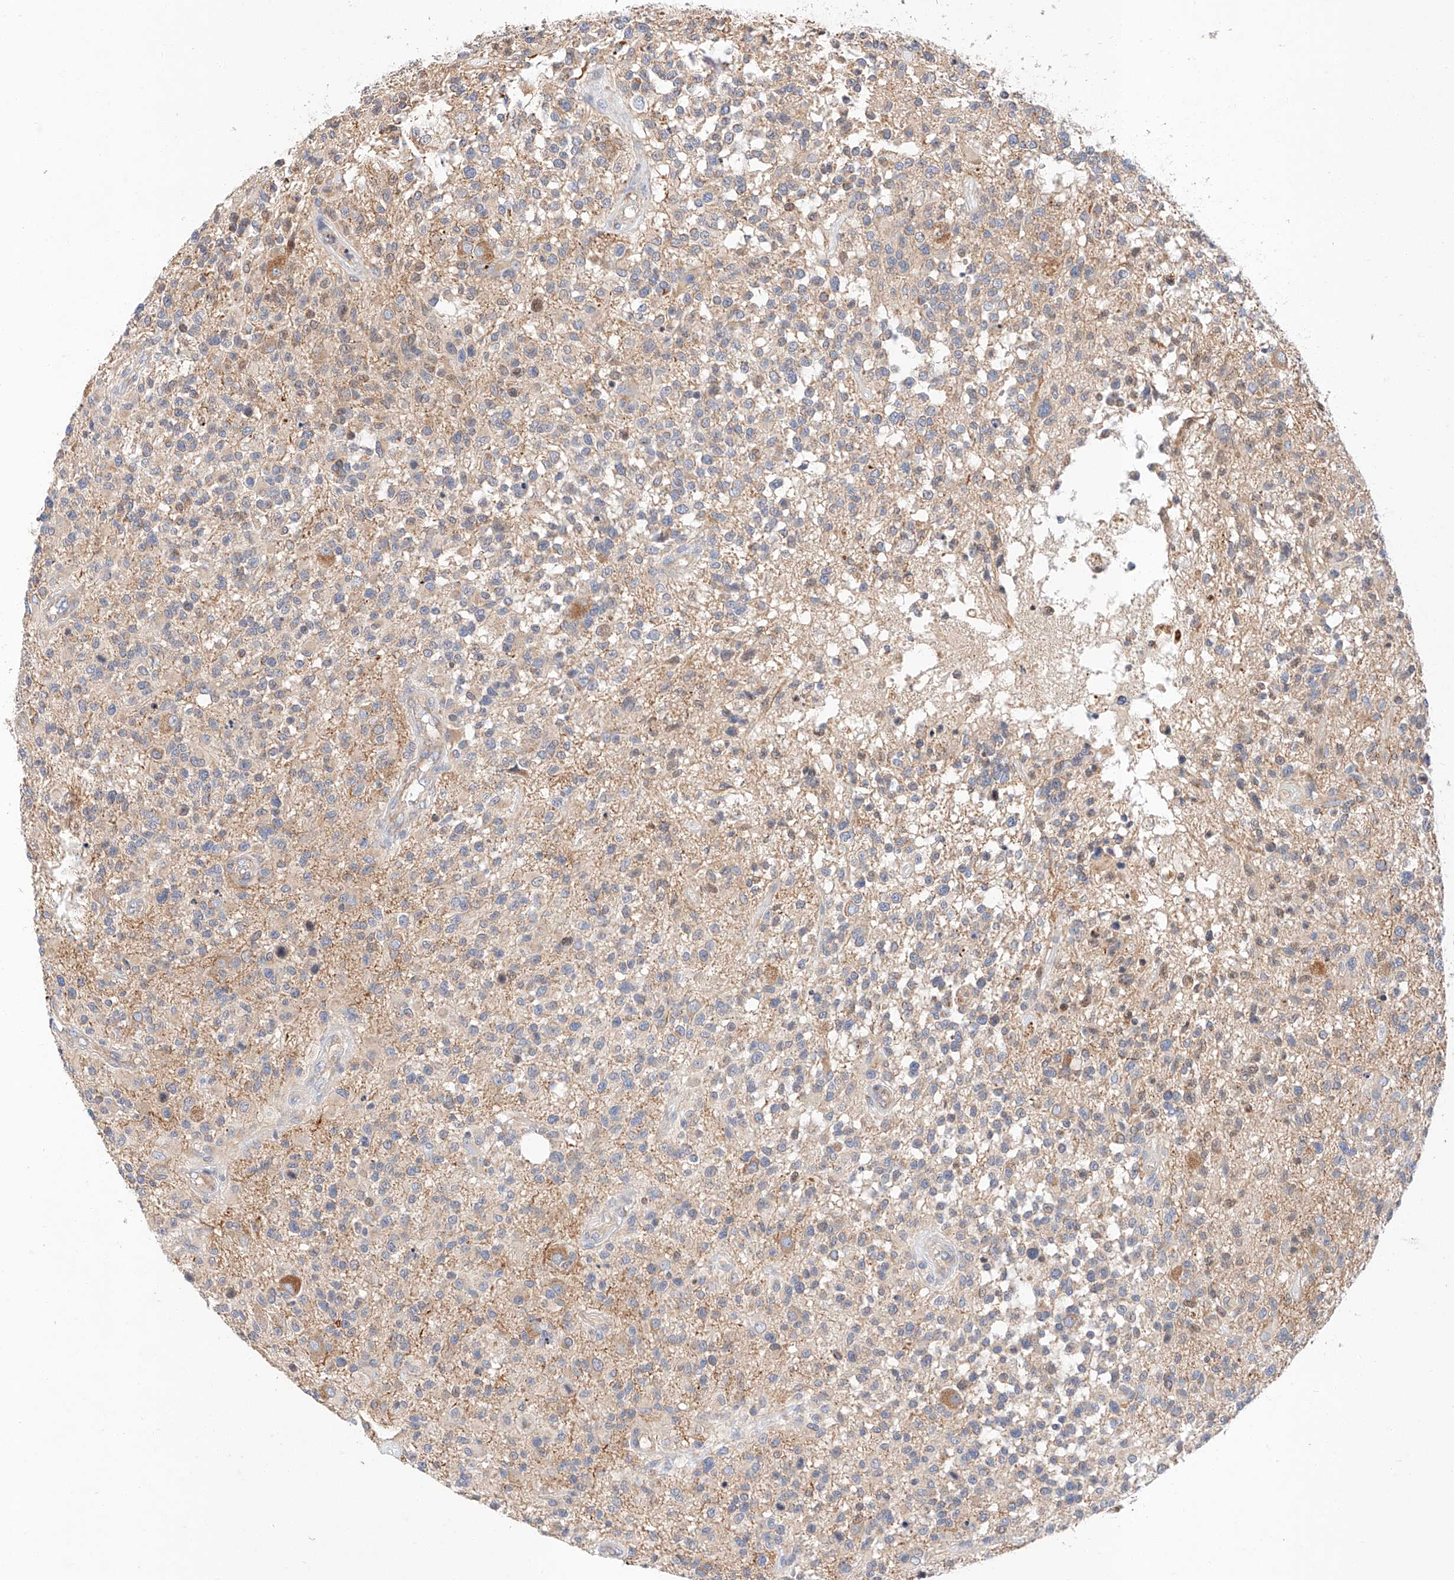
{"staining": {"intensity": "weak", "quantity": "<25%", "location": "cytoplasmic/membranous"}, "tissue": "glioma", "cell_type": "Tumor cells", "image_type": "cancer", "snomed": [{"axis": "morphology", "description": "Glioma, malignant, High grade"}, {"axis": "morphology", "description": "Glioblastoma, NOS"}, {"axis": "topography", "description": "Brain"}], "caption": "The image reveals no staining of tumor cells in glioma.", "gene": "C6orf118", "patient": {"sex": "male", "age": 60}}